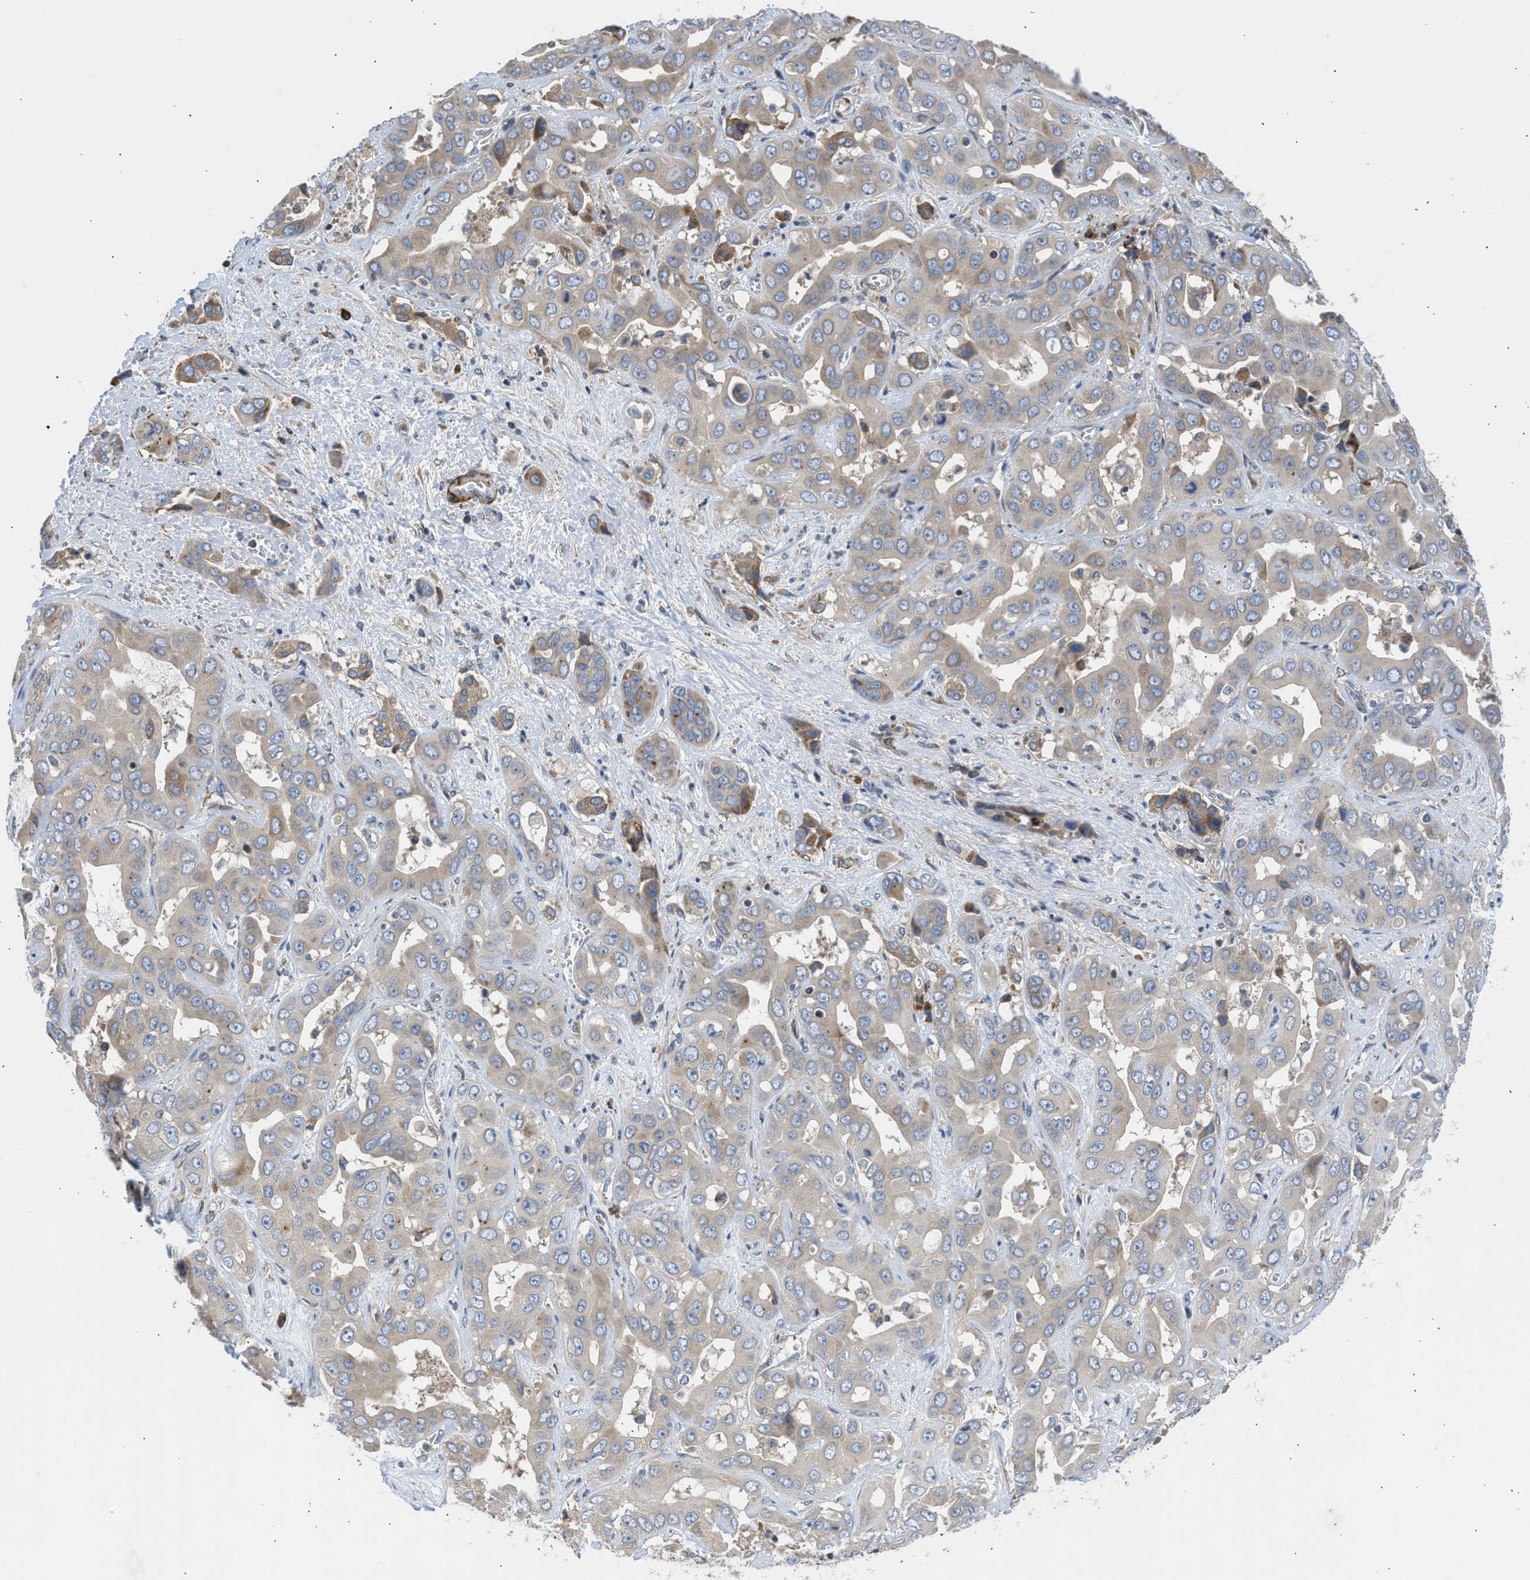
{"staining": {"intensity": "weak", "quantity": ">75%", "location": "cytoplasmic/membranous"}, "tissue": "liver cancer", "cell_type": "Tumor cells", "image_type": "cancer", "snomed": [{"axis": "morphology", "description": "Cholangiocarcinoma"}, {"axis": "topography", "description": "Liver"}], "caption": "Immunohistochemical staining of cholangiocarcinoma (liver) exhibits weak cytoplasmic/membranous protein expression in approximately >75% of tumor cells.", "gene": "CHKB", "patient": {"sex": "female", "age": 52}}